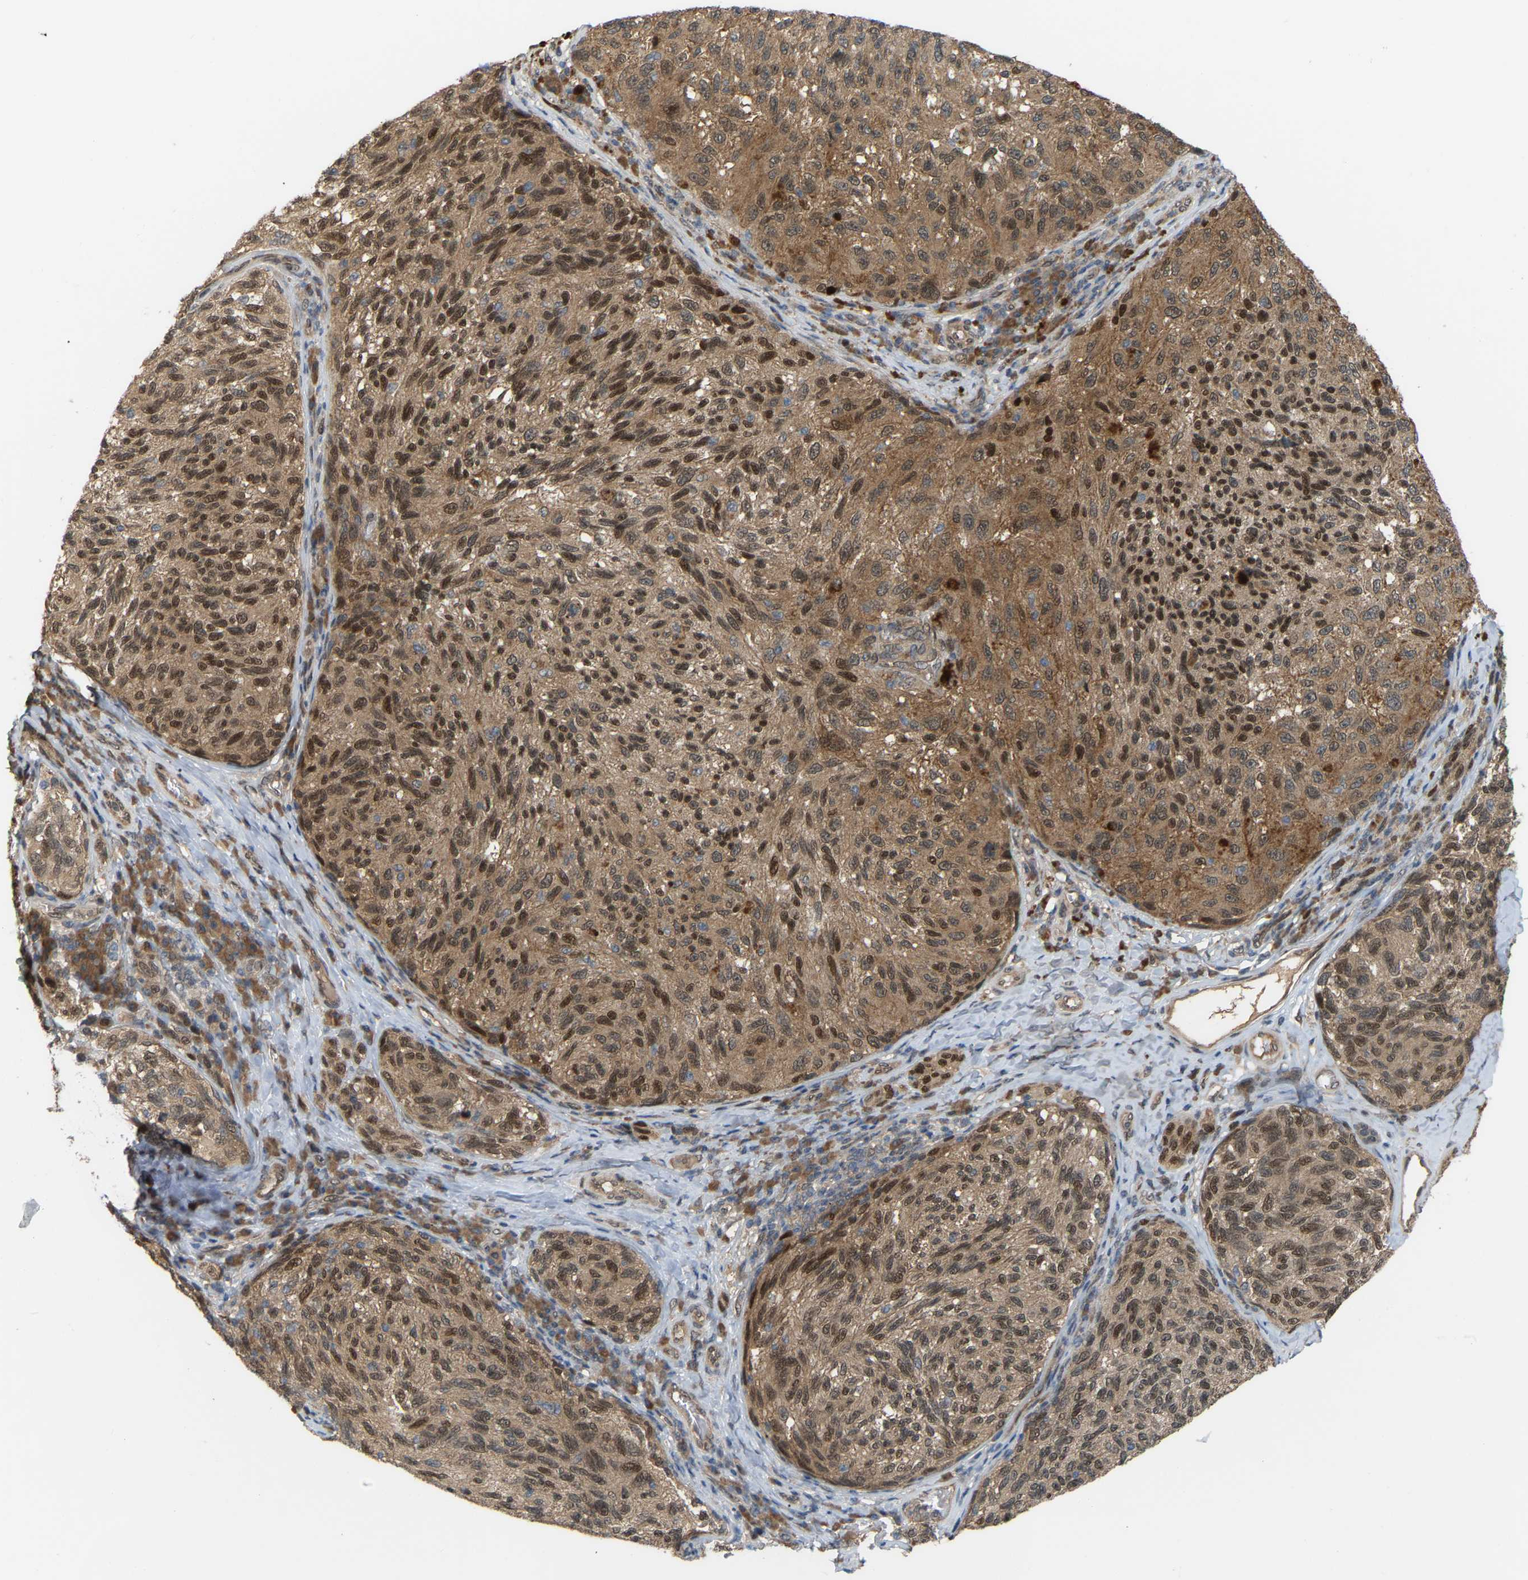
{"staining": {"intensity": "moderate", "quantity": ">75%", "location": "cytoplasmic/membranous"}, "tissue": "melanoma", "cell_type": "Tumor cells", "image_type": "cancer", "snomed": [{"axis": "morphology", "description": "Malignant melanoma, NOS"}, {"axis": "topography", "description": "Skin"}], "caption": "Immunohistochemistry (IHC) photomicrograph of melanoma stained for a protein (brown), which shows medium levels of moderate cytoplasmic/membranous expression in about >75% of tumor cells.", "gene": "CROT", "patient": {"sex": "female", "age": 73}}